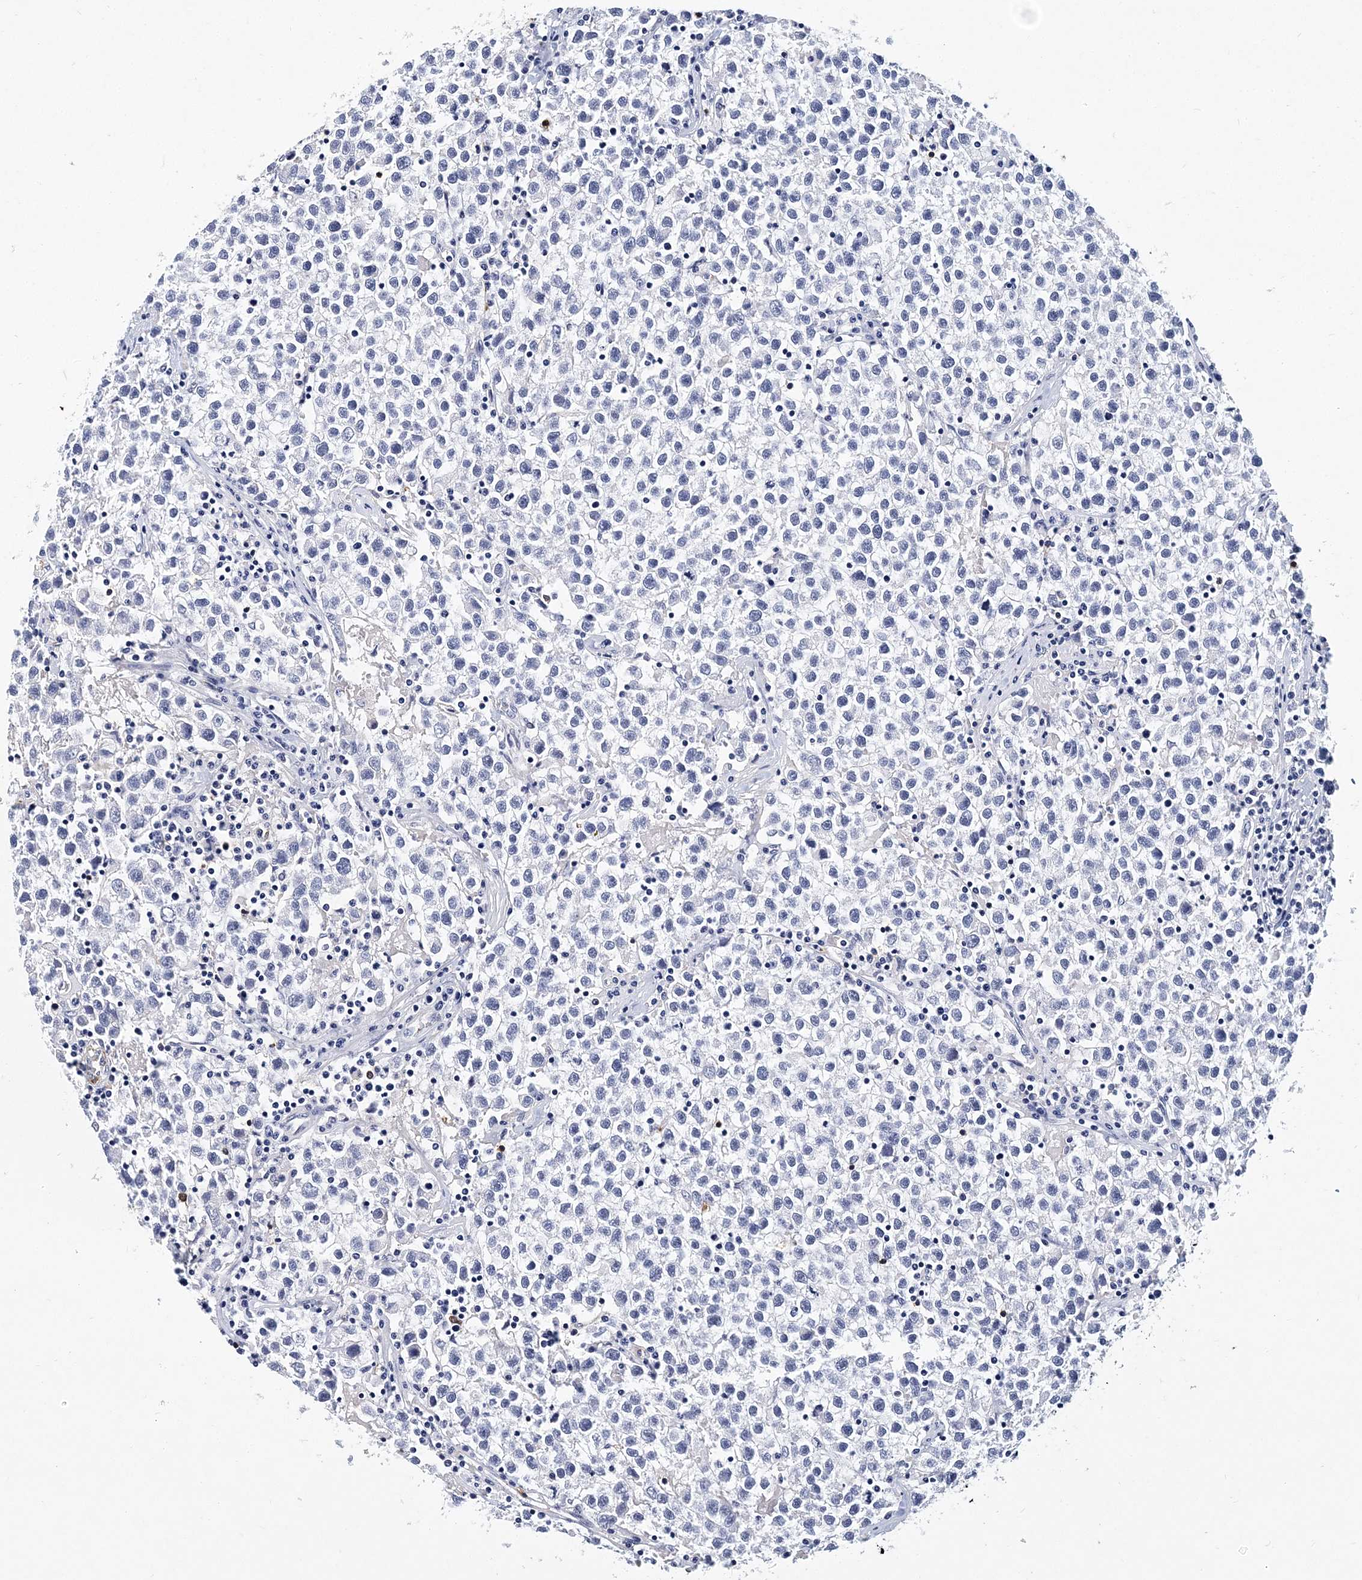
{"staining": {"intensity": "negative", "quantity": "none", "location": "none"}, "tissue": "testis cancer", "cell_type": "Tumor cells", "image_type": "cancer", "snomed": [{"axis": "morphology", "description": "Seminoma, NOS"}, {"axis": "topography", "description": "Testis"}], "caption": "A photomicrograph of human testis cancer (seminoma) is negative for staining in tumor cells.", "gene": "ITGA2B", "patient": {"sex": "male", "age": 22}}